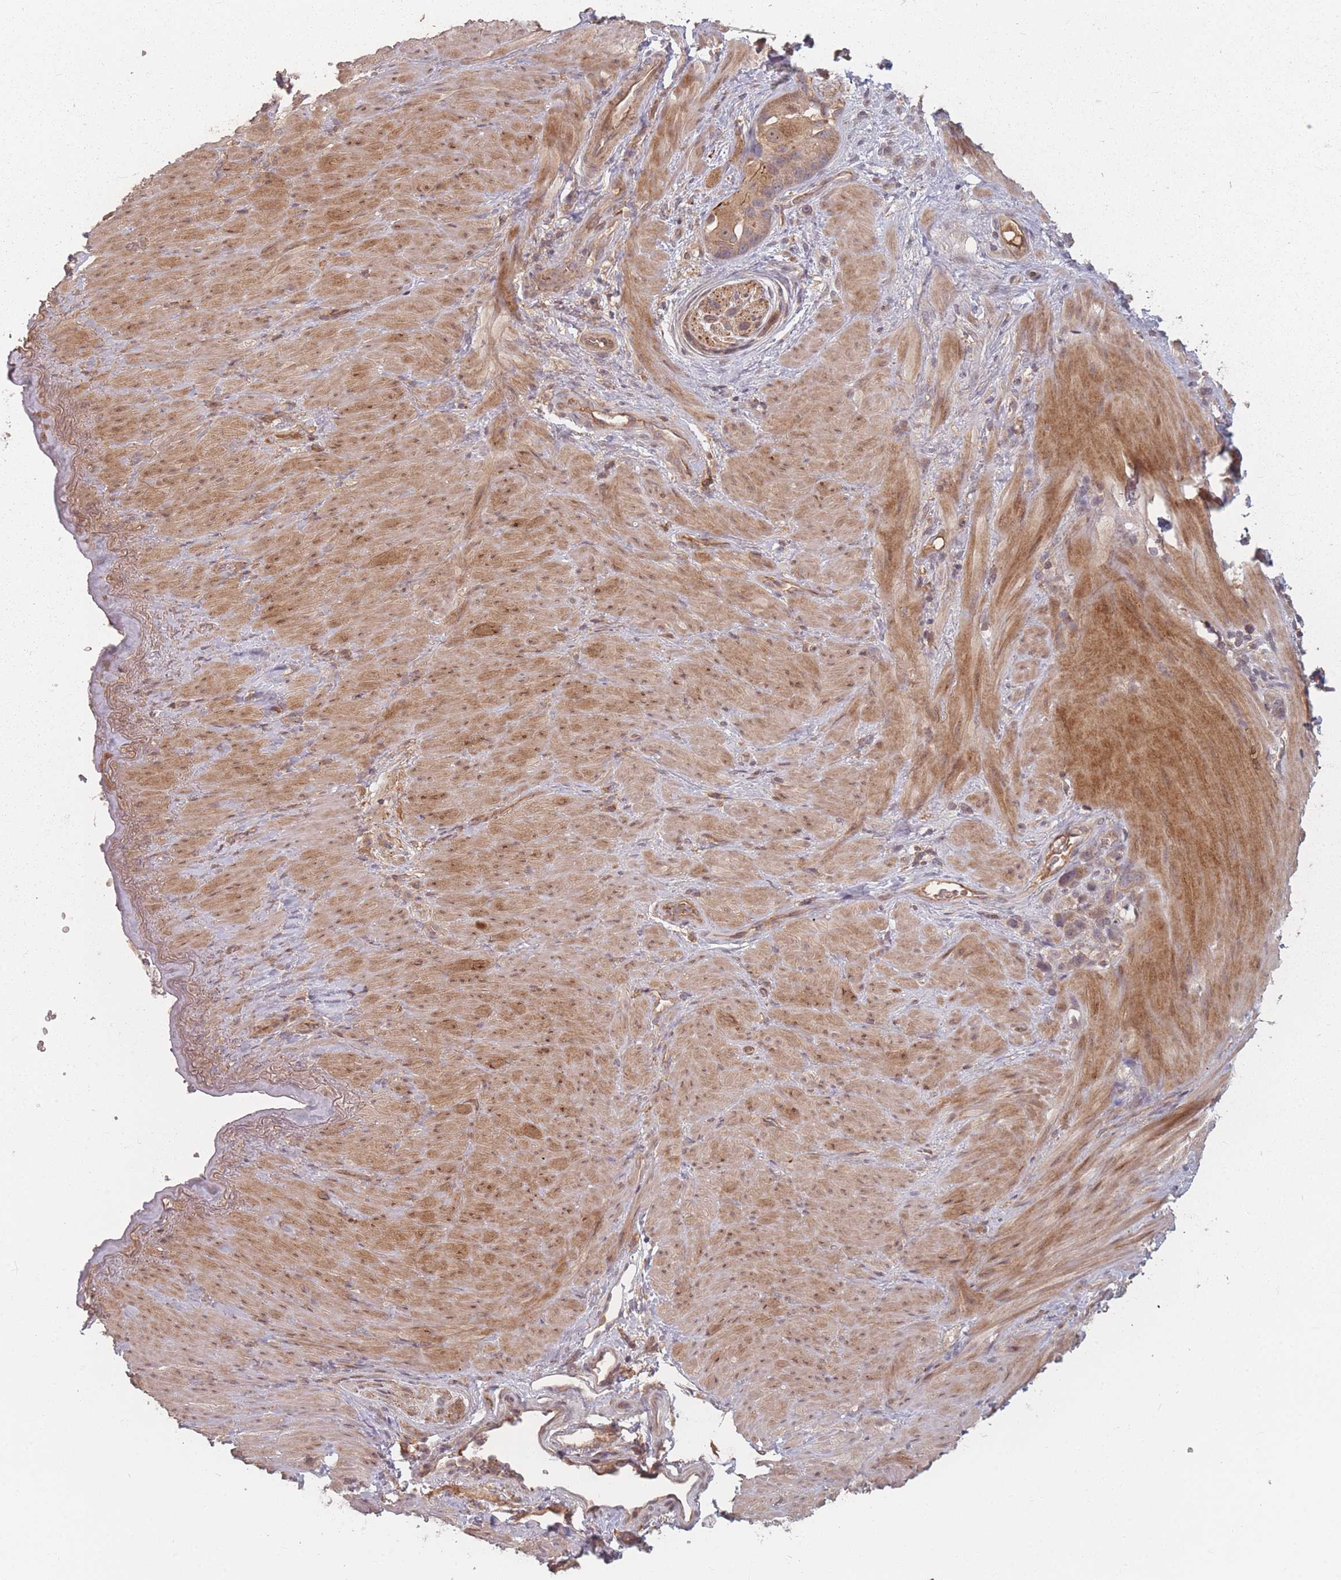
{"staining": {"intensity": "weak", "quantity": ">75%", "location": "cytoplasmic/membranous"}, "tissue": "stomach cancer", "cell_type": "Tumor cells", "image_type": "cancer", "snomed": [{"axis": "morphology", "description": "Adenocarcinoma, NOS"}, {"axis": "topography", "description": "Stomach"}], "caption": "This is a histology image of IHC staining of stomach adenocarcinoma, which shows weak positivity in the cytoplasmic/membranous of tumor cells.", "gene": "HAGH", "patient": {"sex": "female", "age": 65}}